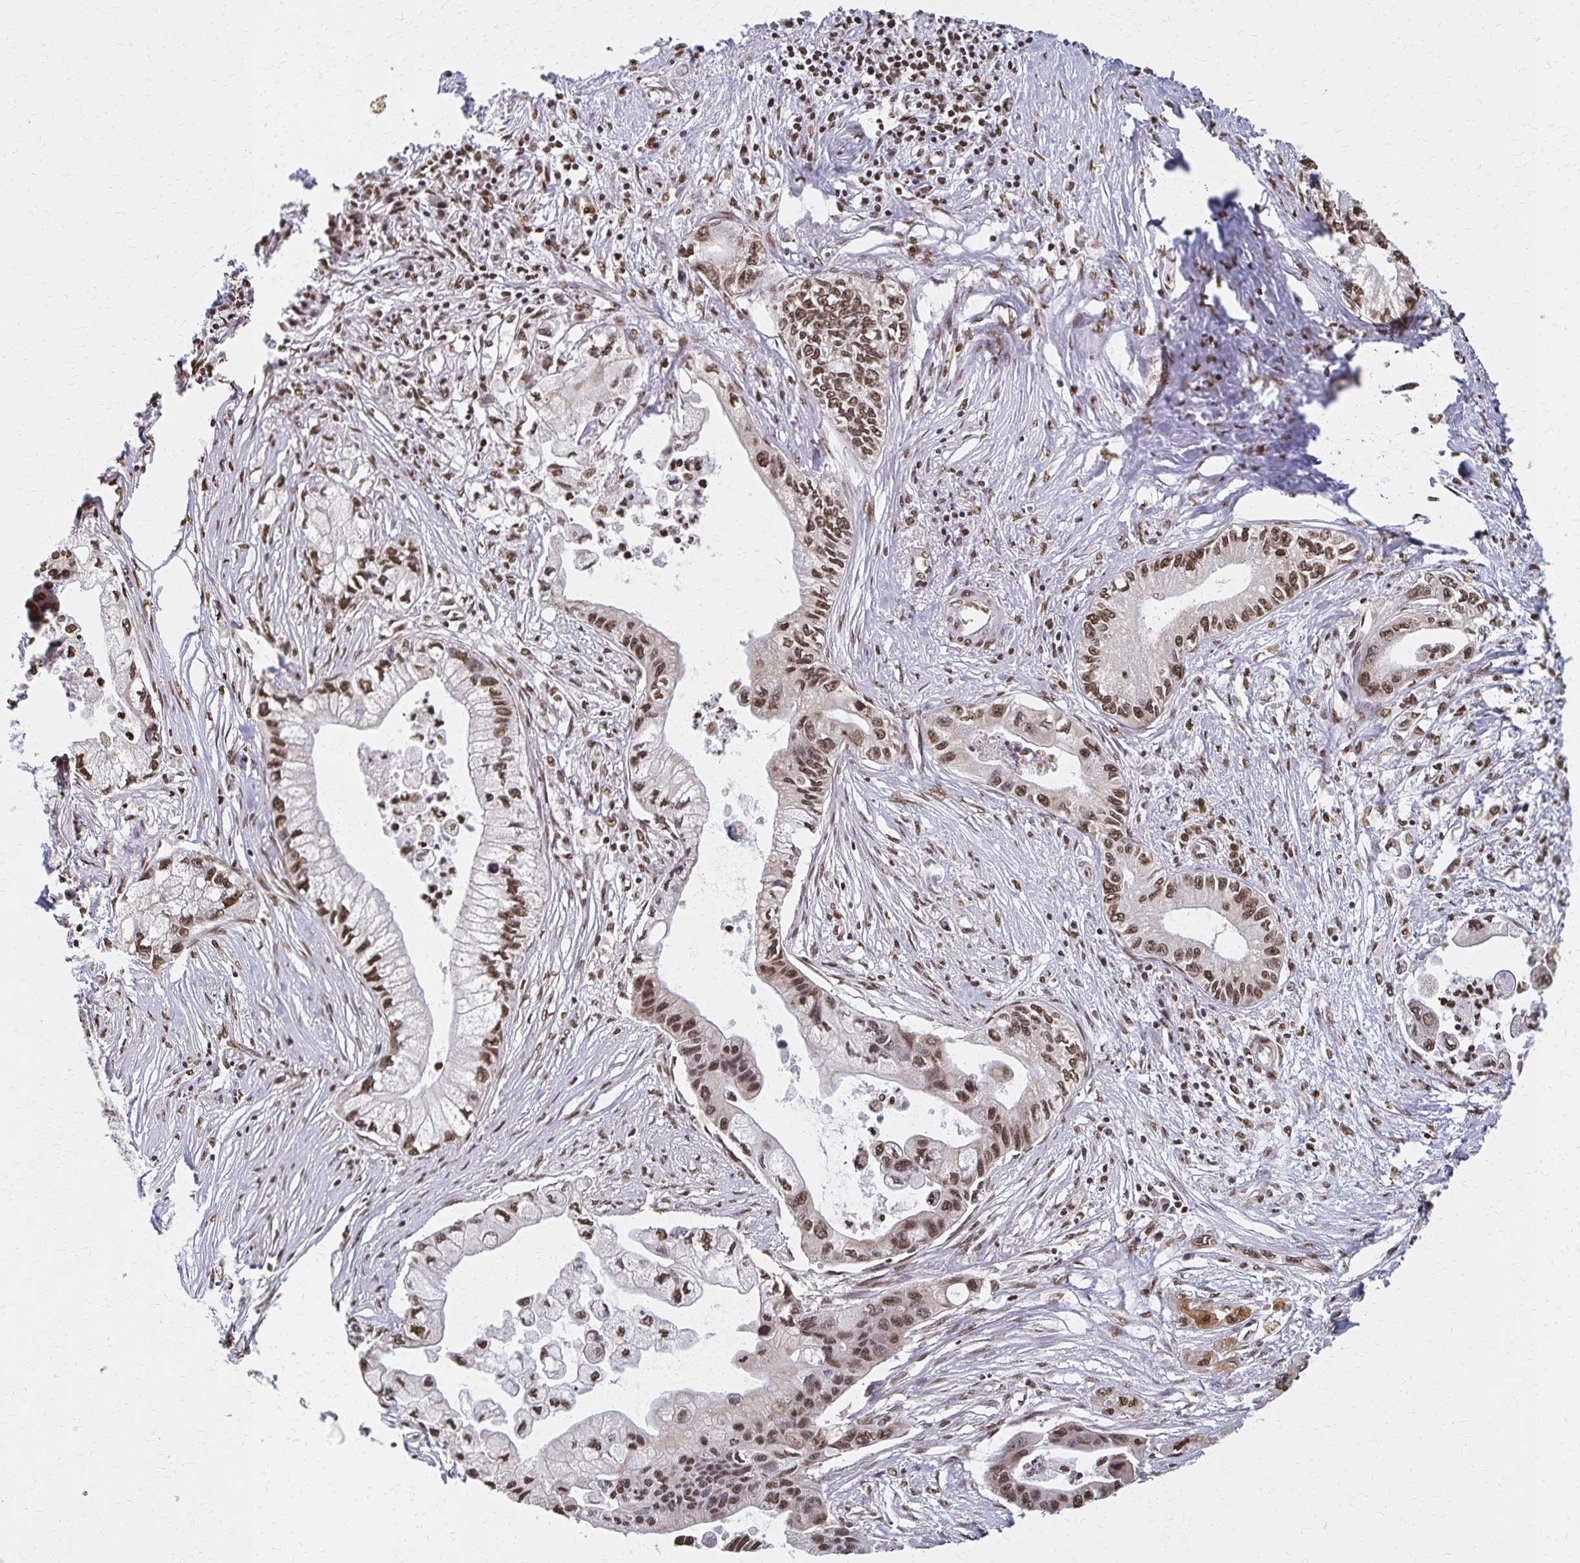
{"staining": {"intensity": "moderate", "quantity": ">75%", "location": "nuclear"}, "tissue": "pancreatic cancer", "cell_type": "Tumor cells", "image_type": "cancer", "snomed": [{"axis": "morphology", "description": "Adenocarcinoma, NOS"}, {"axis": "topography", "description": "Pancreas"}], "caption": "This is an image of immunohistochemistry (IHC) staining of pancreatic adenocarcinoma, which shows moderate staining in the nuclear of tumor cells.", "gene": "HOXA9", "patient": {"sex": "male", "age": 61}}